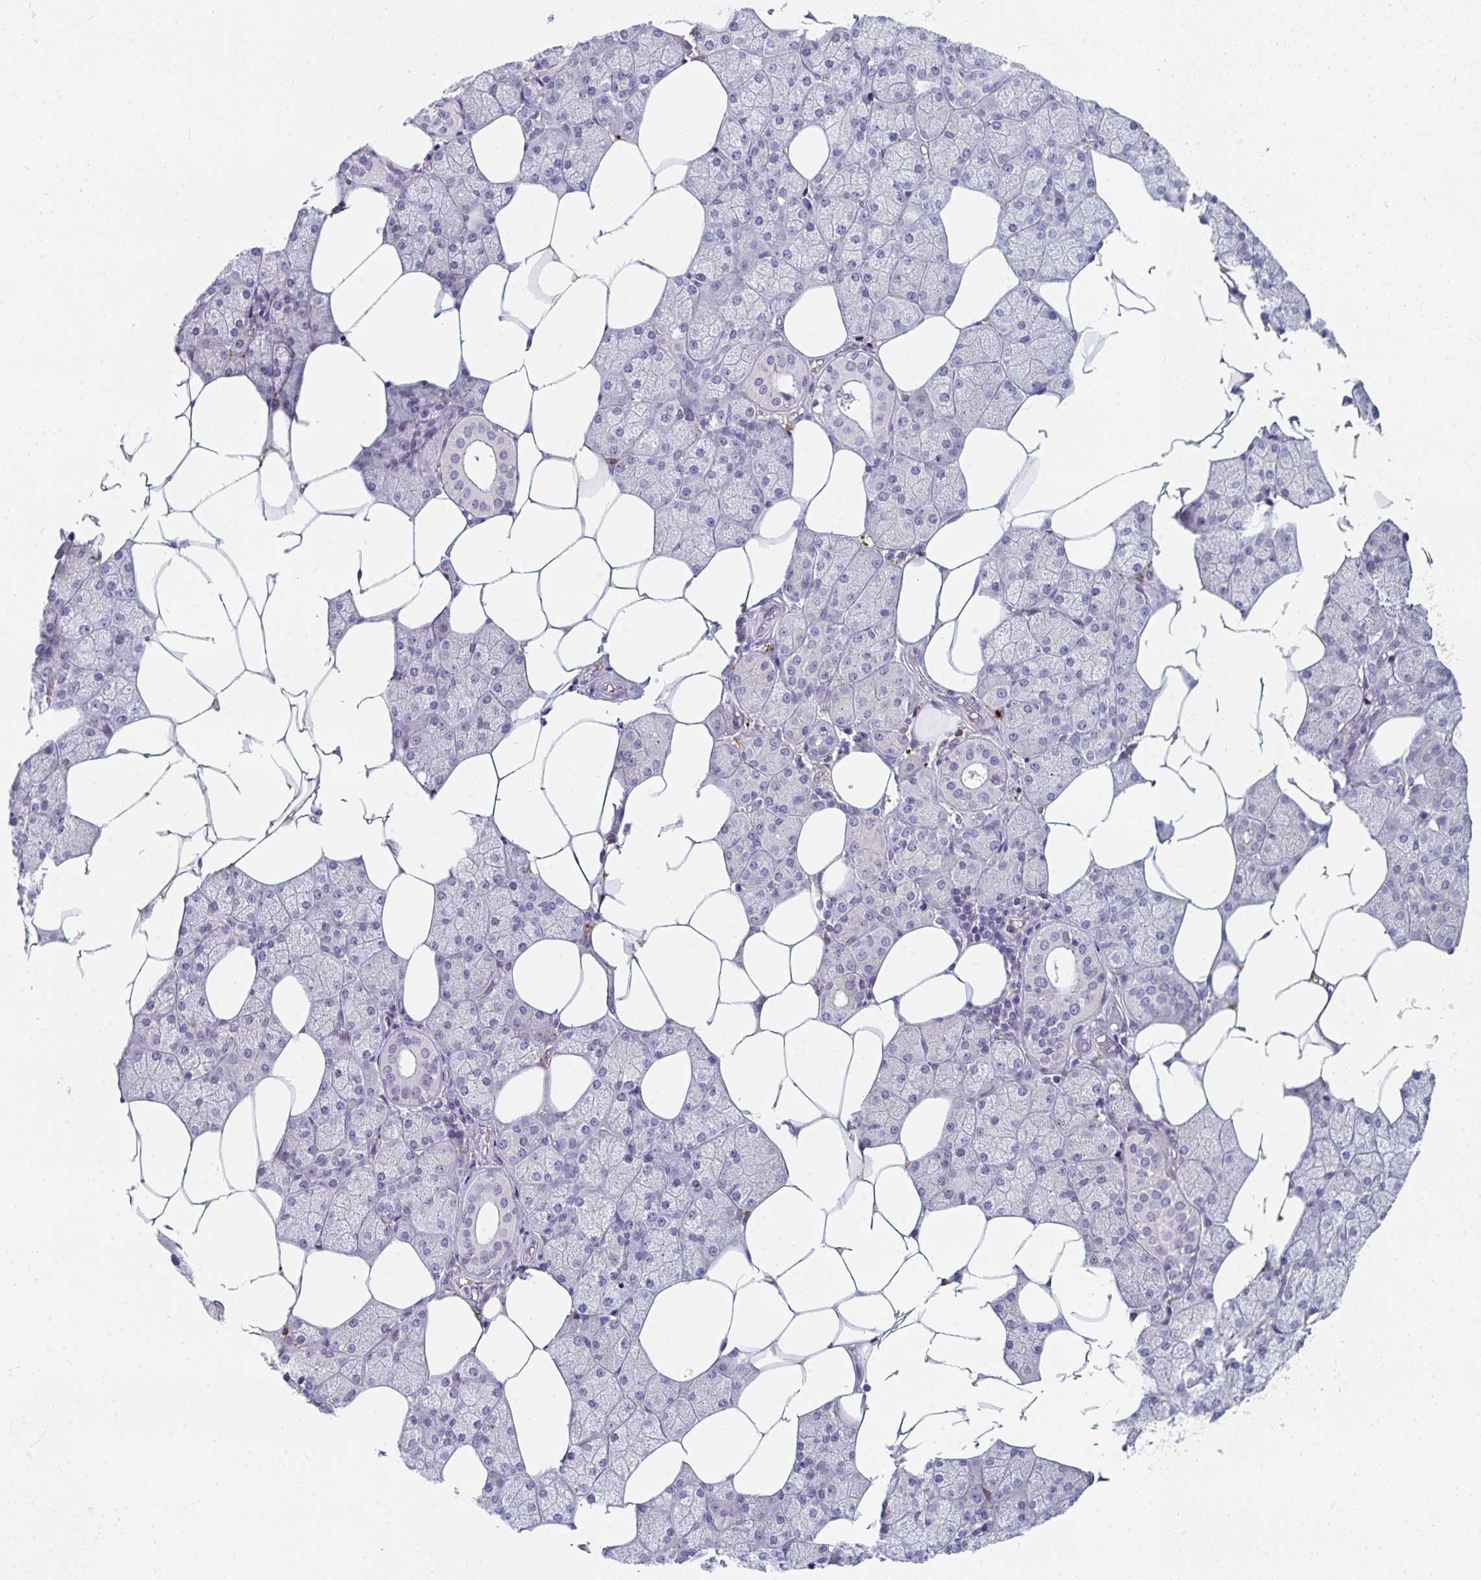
{"staining": {"intensity": "negative", "quantity": "none", "location": "none"}, "tissue": "salivary gland", "cell_type": "Glandular cells", "image_type": "normal", "snomed": [{"axis": "morphology", "description": "Normal tissue, NOS"}, {"axis": "topography", "description": "Salivary gland"}], "caption": "This is an IHC image of benign human salivary gland. There is no expression in glandular cells.", "gene": "DAB2", "patient": {"sex": "female", "age": 43}}